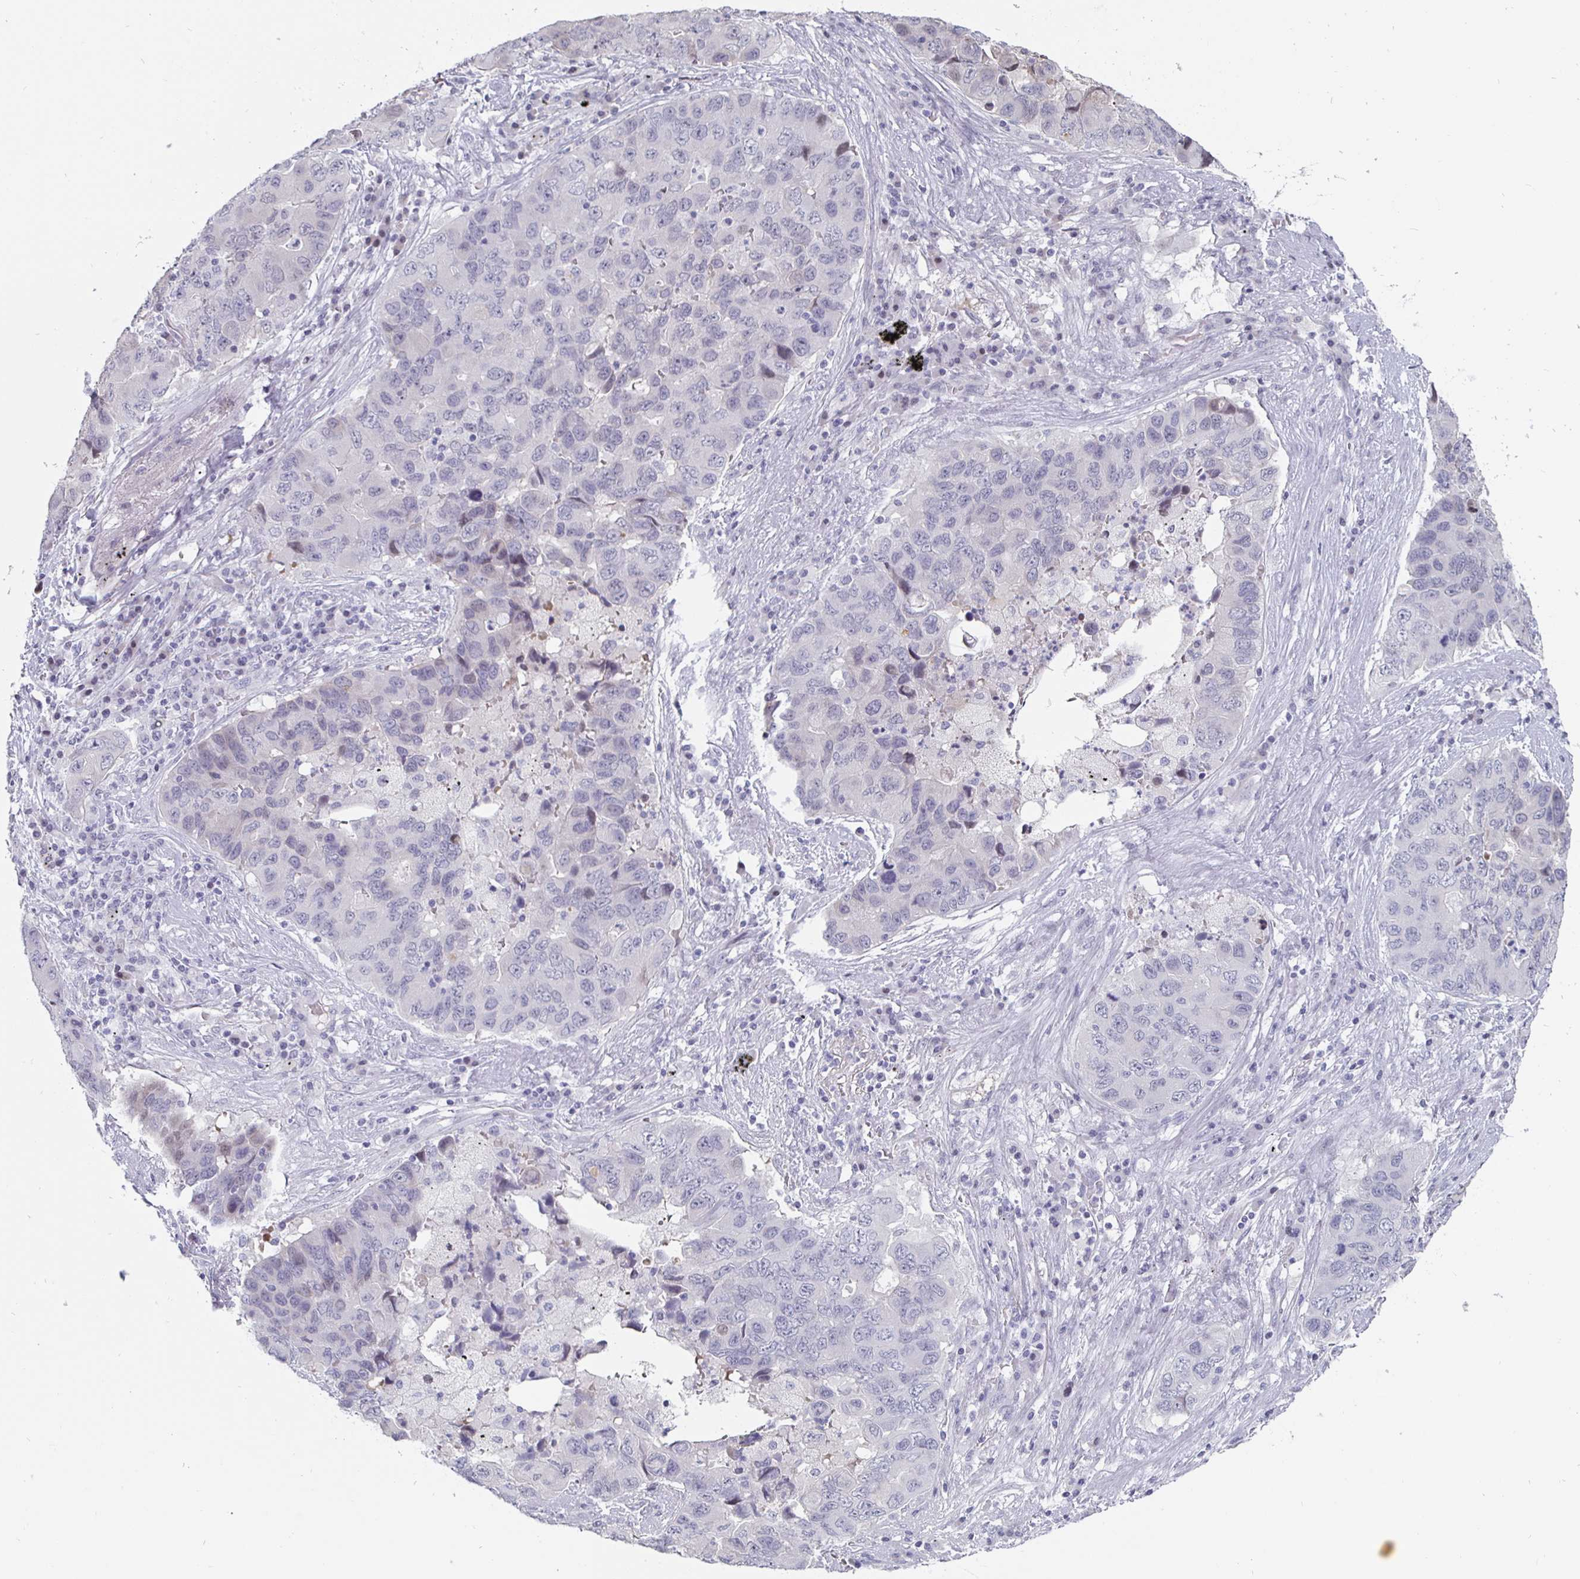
{"staining": {"intensity": "negative", "quantity": "none", "location": "none"}, "tissue": "lung cancer", "cell_type": "Tumor cells", "image_type": "cancer", "snomed": [{"axis": "morphology", "description": "Adenocarcinoma, NOS"}, {"axis": "morphology", "description": "Adenocarcinoma, metastatic, NOS"}, {"axis": "topography", "description": "Lymph node"}, {"axis": "topography", "description": "Lung"}], "caption": "DAB (3,3'-diaminobenzidine) immunohistochemical staining of adenocarcinoma (lung) reveals no significant expression in tumor cells.", "gene": "OOSP2", "patient": {"sex": "female", "age": 54}}